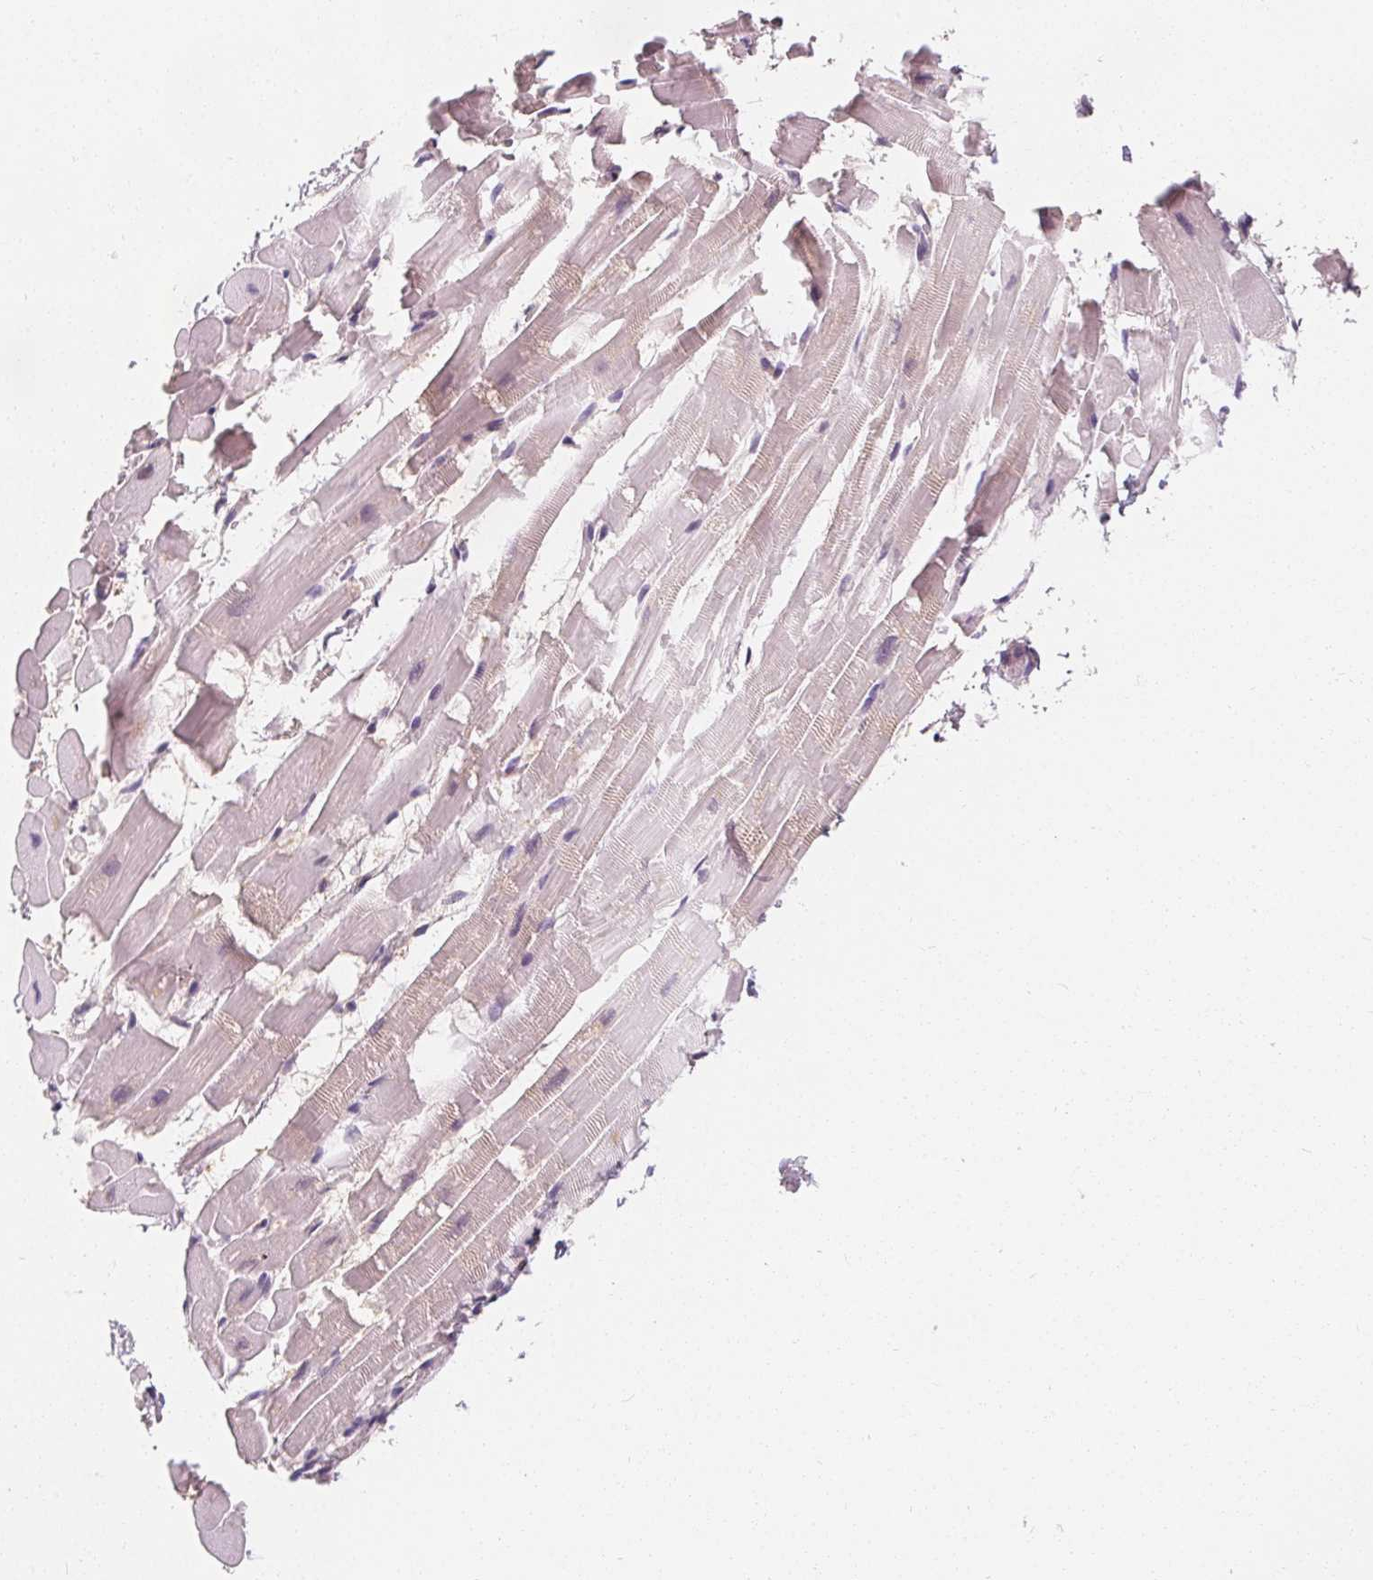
{"staining": {"intensity": "negative", "quantity": "none", "location": "none"}, "tissue": "heart muscle", "cell_type": "Cardiomyocytes", "image_type": "normal", "snomed": [{"axis": "morphology", "description": "Normal tissue, NOS"}, {"axis": "topography", "description": "Heart"}], "caption": "Cardiomyocytes show no significant protein positivity in normal heart muscle. (Stains: DAB immunohistochemistry with hematoxylin counter stain, Microscopy: brightfield microscopy at high magnification).", "gene": "UGP2", "patient": {"sex": "male", "age": 37}}